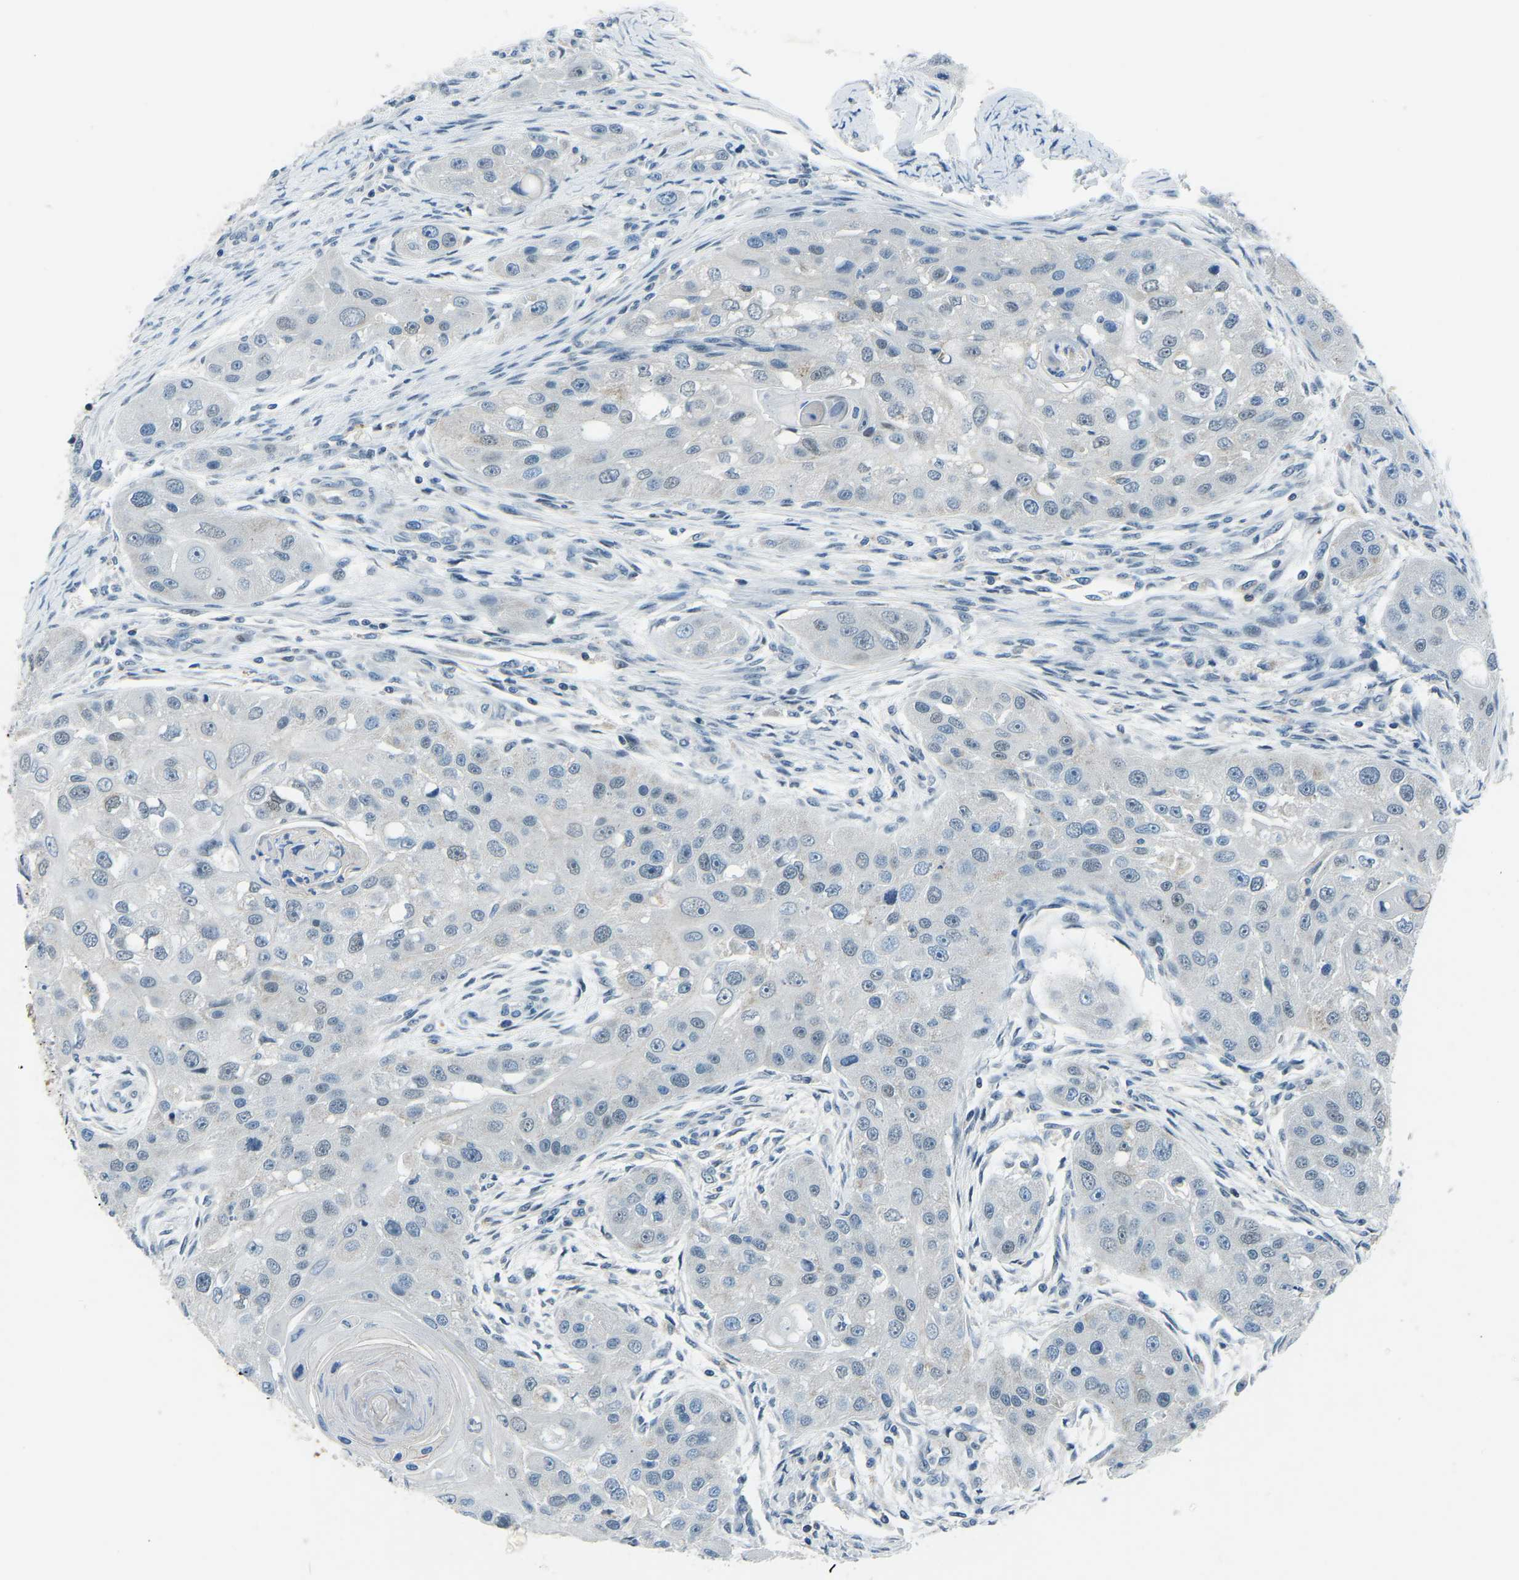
{"staining": {"intensity": "negative", "quantity": "none", "location": "none"}, "tissue": "head and neck cancer", "cell_type": "Tumor cells", "image_type": "cancer", "snomed": [{"axis": "morphology", "description": "Normal tissue, NOS"}, {"axis": "morphology", "description": "Squamous cell carcinoma, NOS"}, {"axis": "topography", "description": "Skeletal muscle"}, {"axis": "topography", "description": "Head-Neck"}], "caption": "Immunohistochemistry of human head and neck squamous cell carcinoma reveals no positivity in tumor cells. (Stains: DAB immunohistochemistry with hematoxylin counter stain, Microscopy: brightfield microscopy at high magnification).", "gene": "XIRP1", "patient": {"sex": "male", "age": 51}}